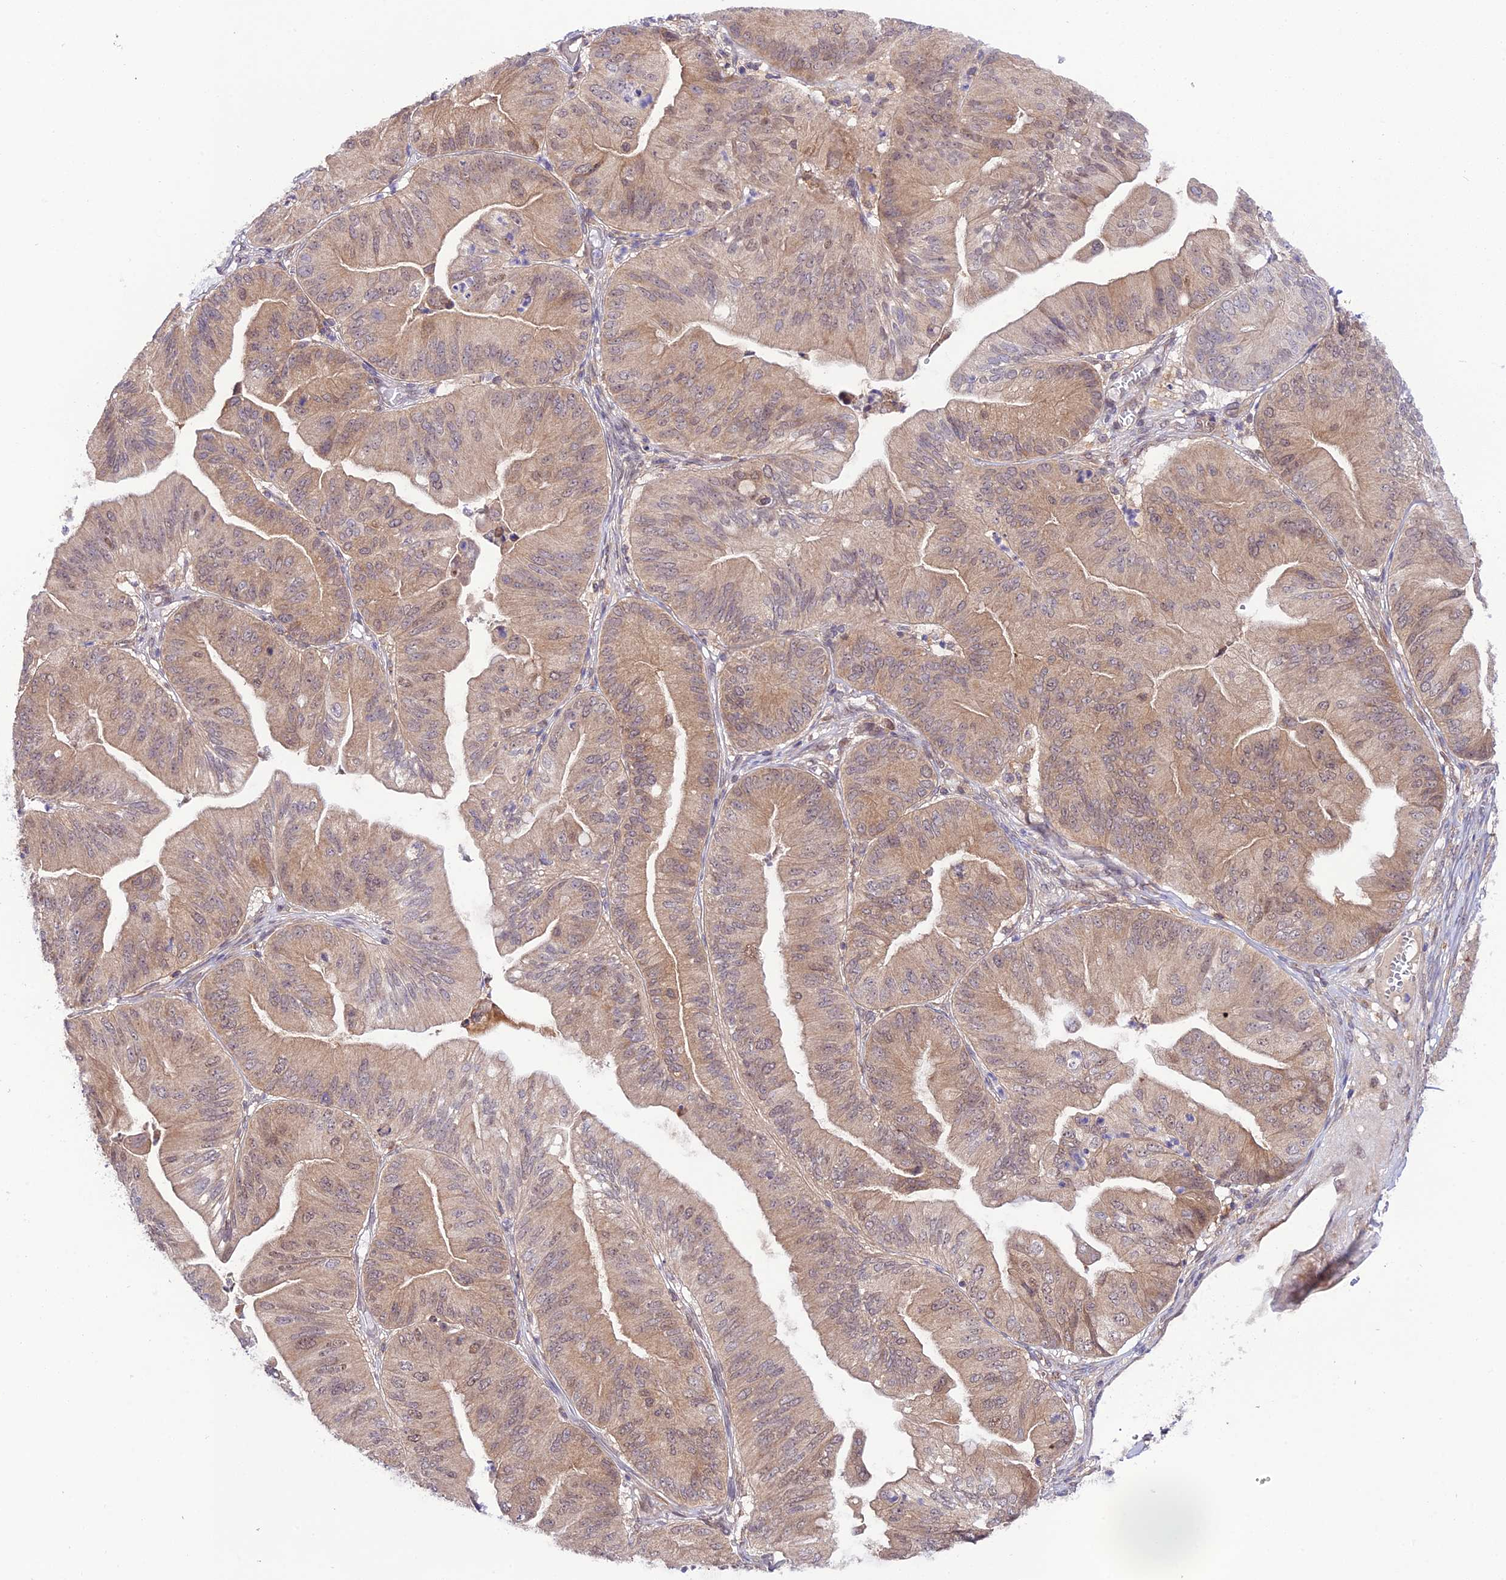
{"staining": {"intensity": "weak", "quantity": ">75%", "location": "cytoplasmic/membranous,nuclear"}, "tissue": "ovarian cancer", "cell_type": "Tumor cells", "image_type": "cancer", "snomed": [{"axis": "morphology", "description": "Cystadenocarcinoma, mucinous, NOS"}, {"axis": "topography", "description": "Ovary"}], "caption": "The histopathology image reveals a brown stain indicating the presence of a protein in the cytoplasmic/membranous and nuclear of tumor cells in mucinous cystadenocarcinoma (ovarian). The protein of interest is shown in brown color, while the nuclei are stained blue.", "gene": "TRIM40", "patient": {"sex": "female", "age": 61}}